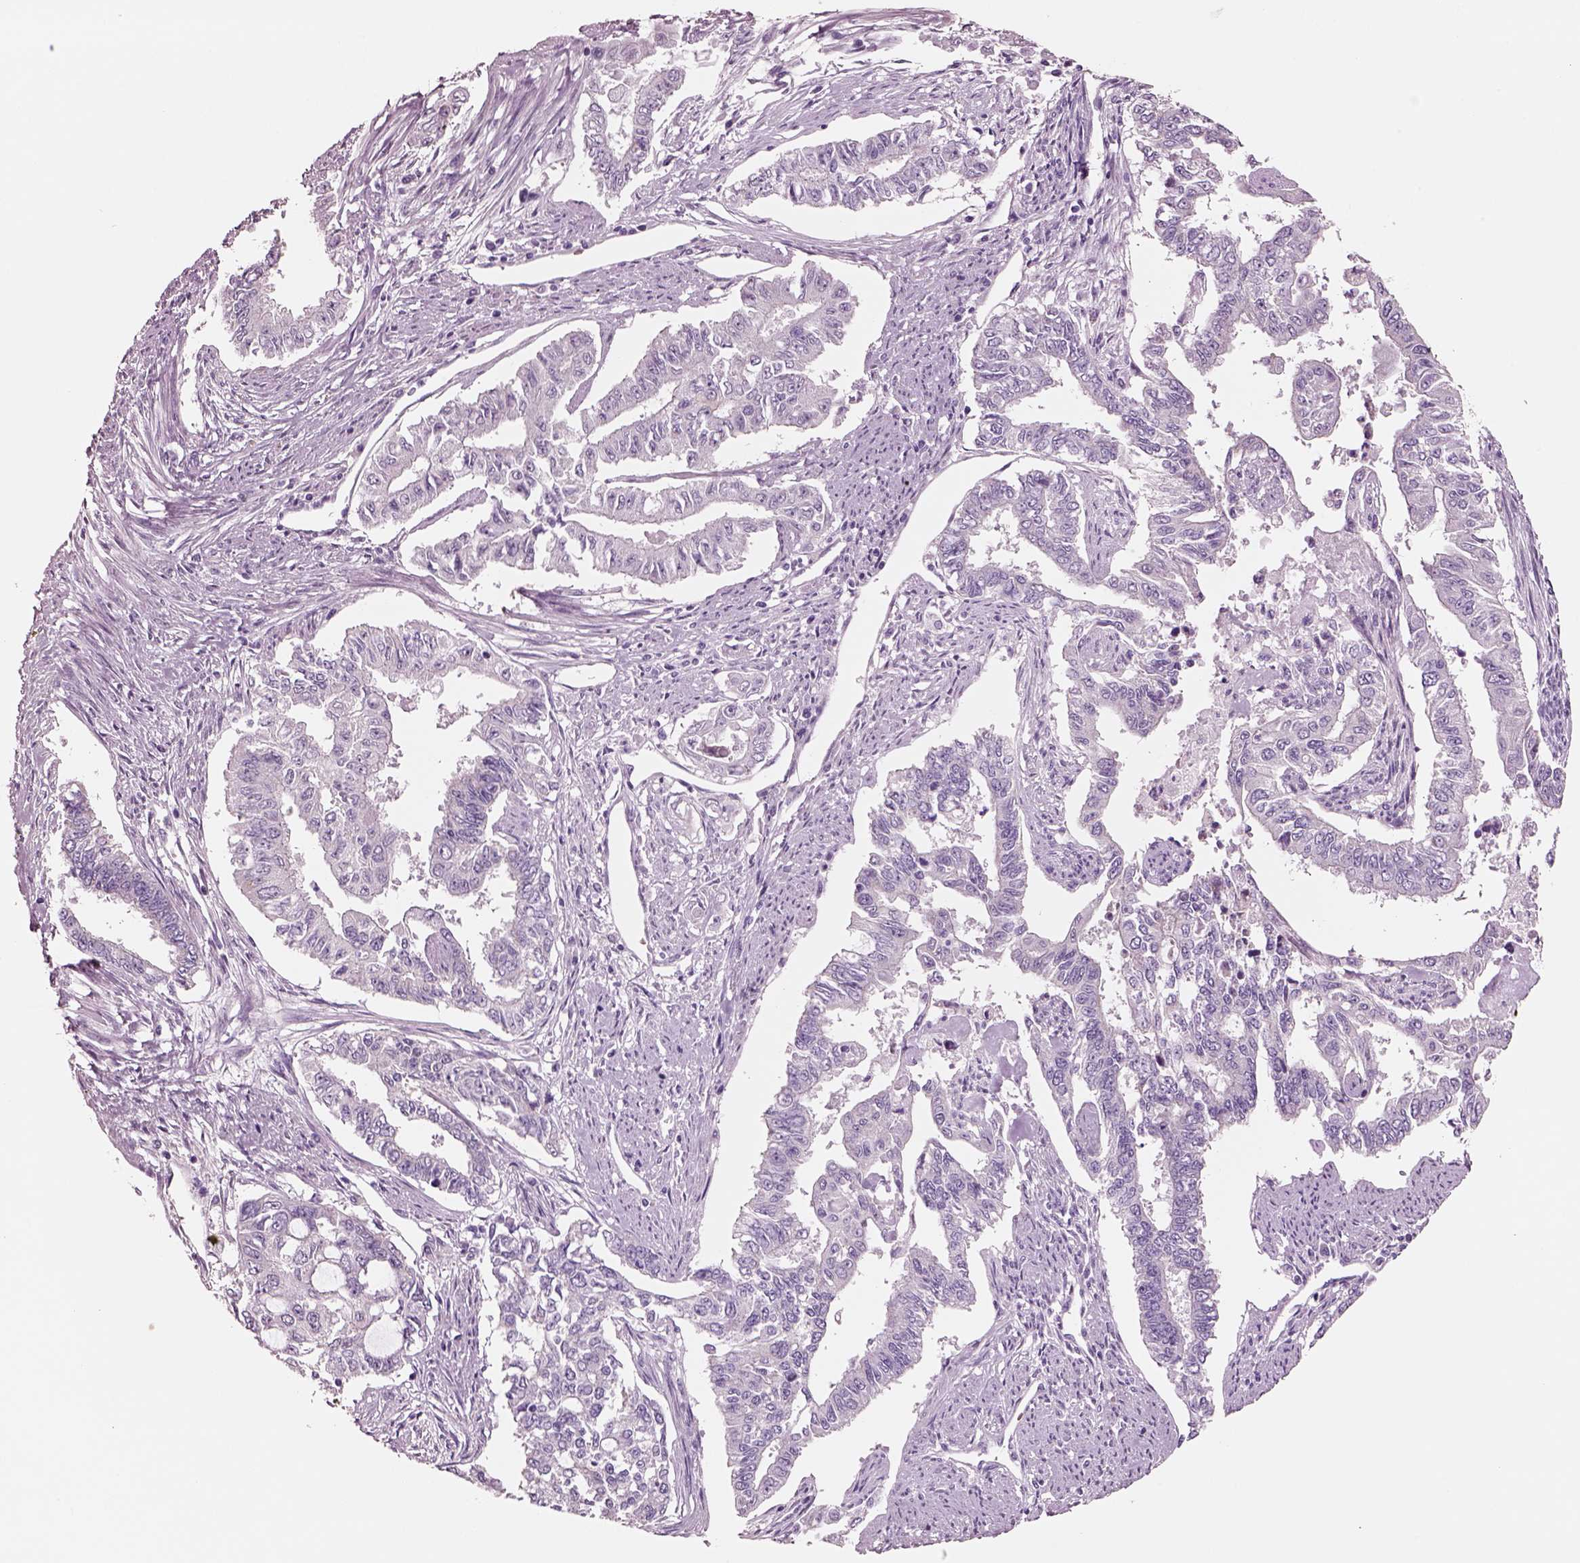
{"staining": {"intensity": "negative", "quantity": "none", "location": "none"}, "tissue": "endometrial cancer", "cell_type": "Tumor cells", "image_type": "cancer", "snomed": [{"axis": "morphology", "description": "Adenocarcinoma, NOS"}, {"axis": "topography", "description": "Uterus"}], "caption": "Protein analysis of endometrial adenocarcinoma exhibits no significant positivity in tumor cells.", "gene": "SCML2", "patient": {"sex": "female", "age": 59}}